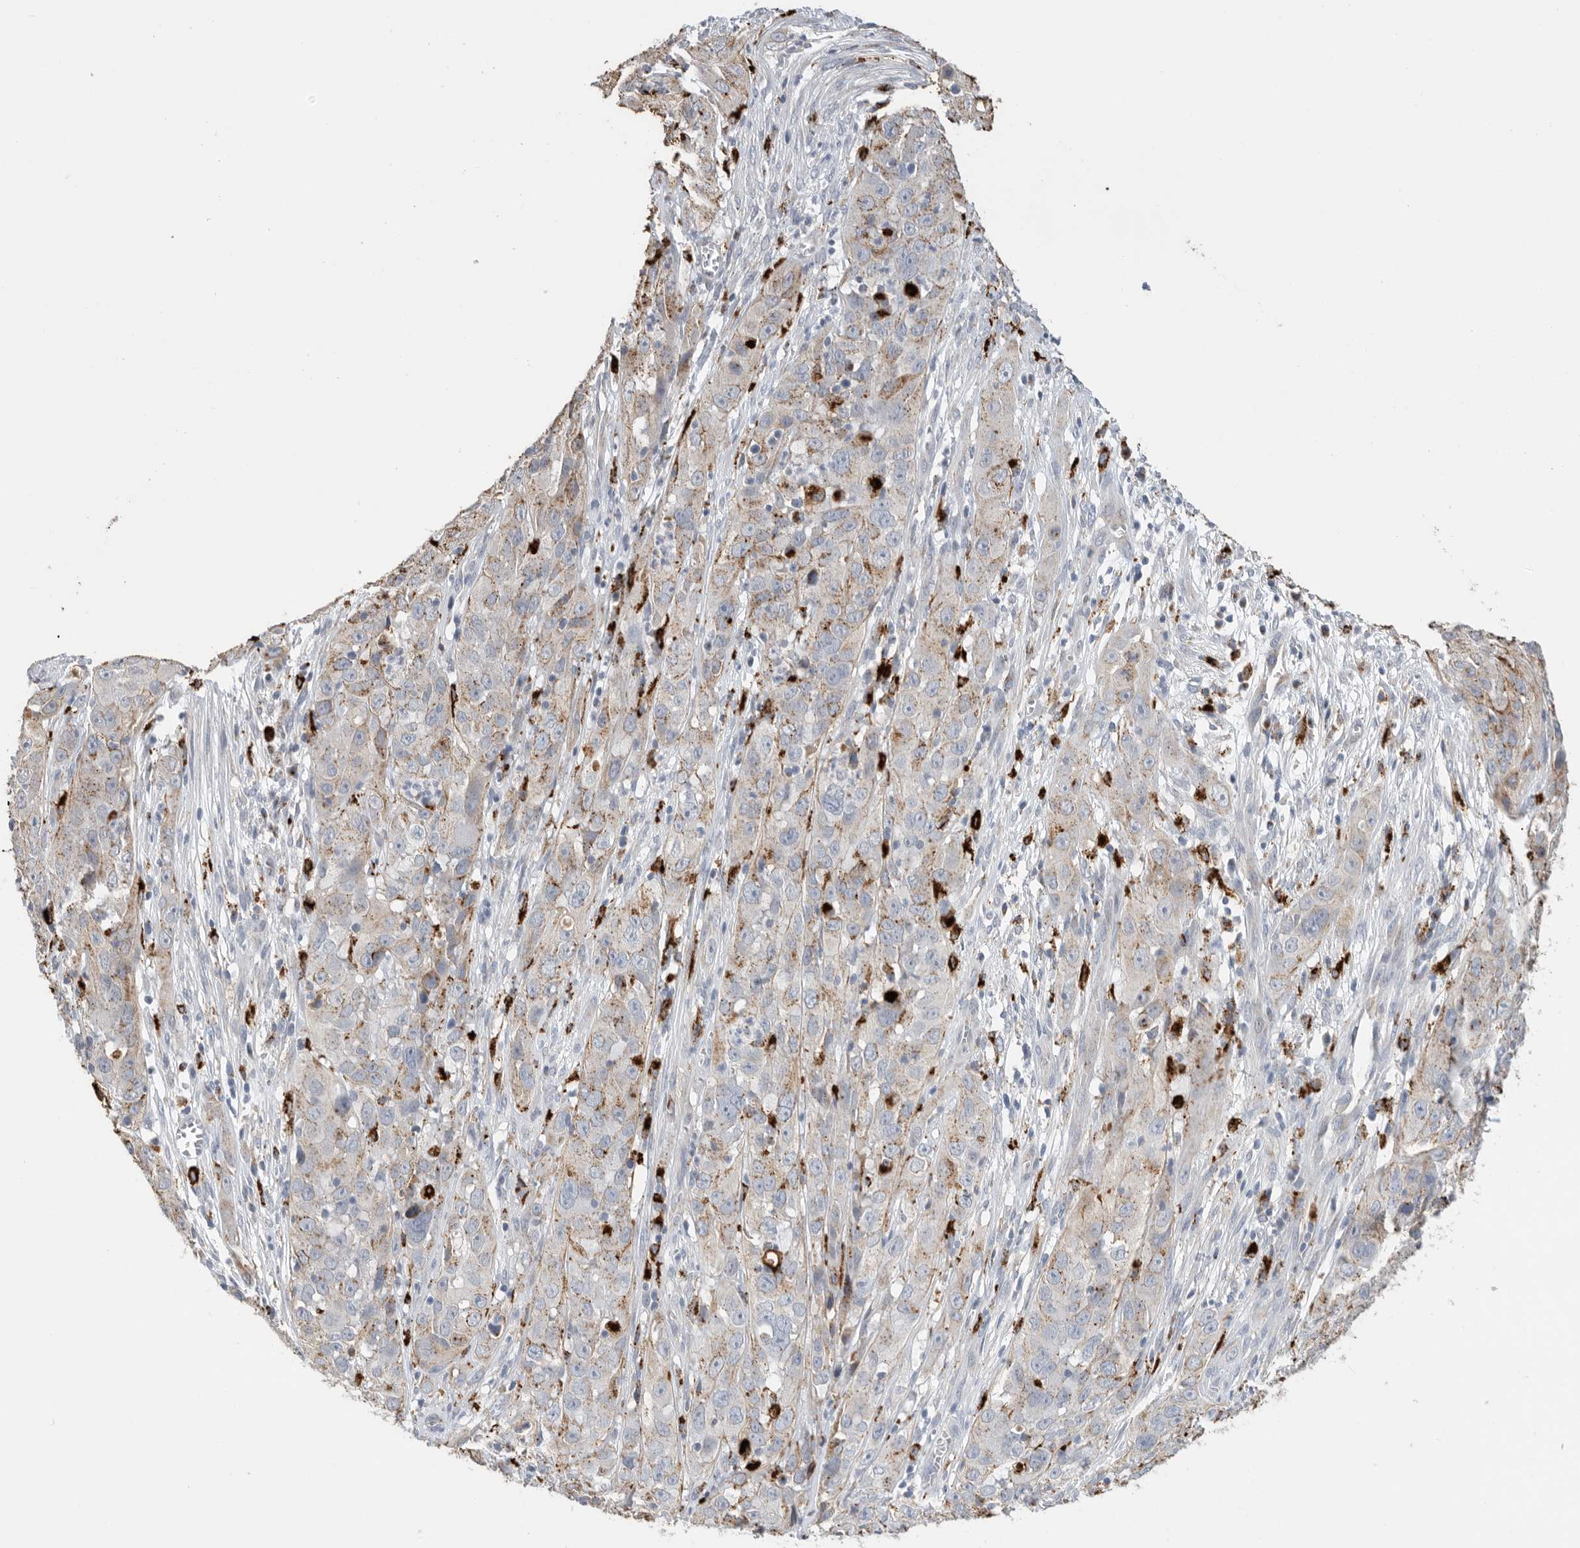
{"staining": {"intensity": "moderate", "quantity": "25%-75%", "location": "cytoplasmic/membranous"}, "tissue": "cervical cancer", "cell_type": "Tumor cells", "image_type": "cancer", "snomed": [{"axis": "morphology", "description": "Squamous cell carcinoma, NOS"}, {"axis": "topography", "description": "Cervix"}], "caption": "Protein staining reveals moderate cytoplasmic/membranous positivity in about 25%-75% of tumor cells in cervical cancer (squamous cell carcinoma).", "gene": "GGH", "patient": {"sex": "female", "age": 32}}